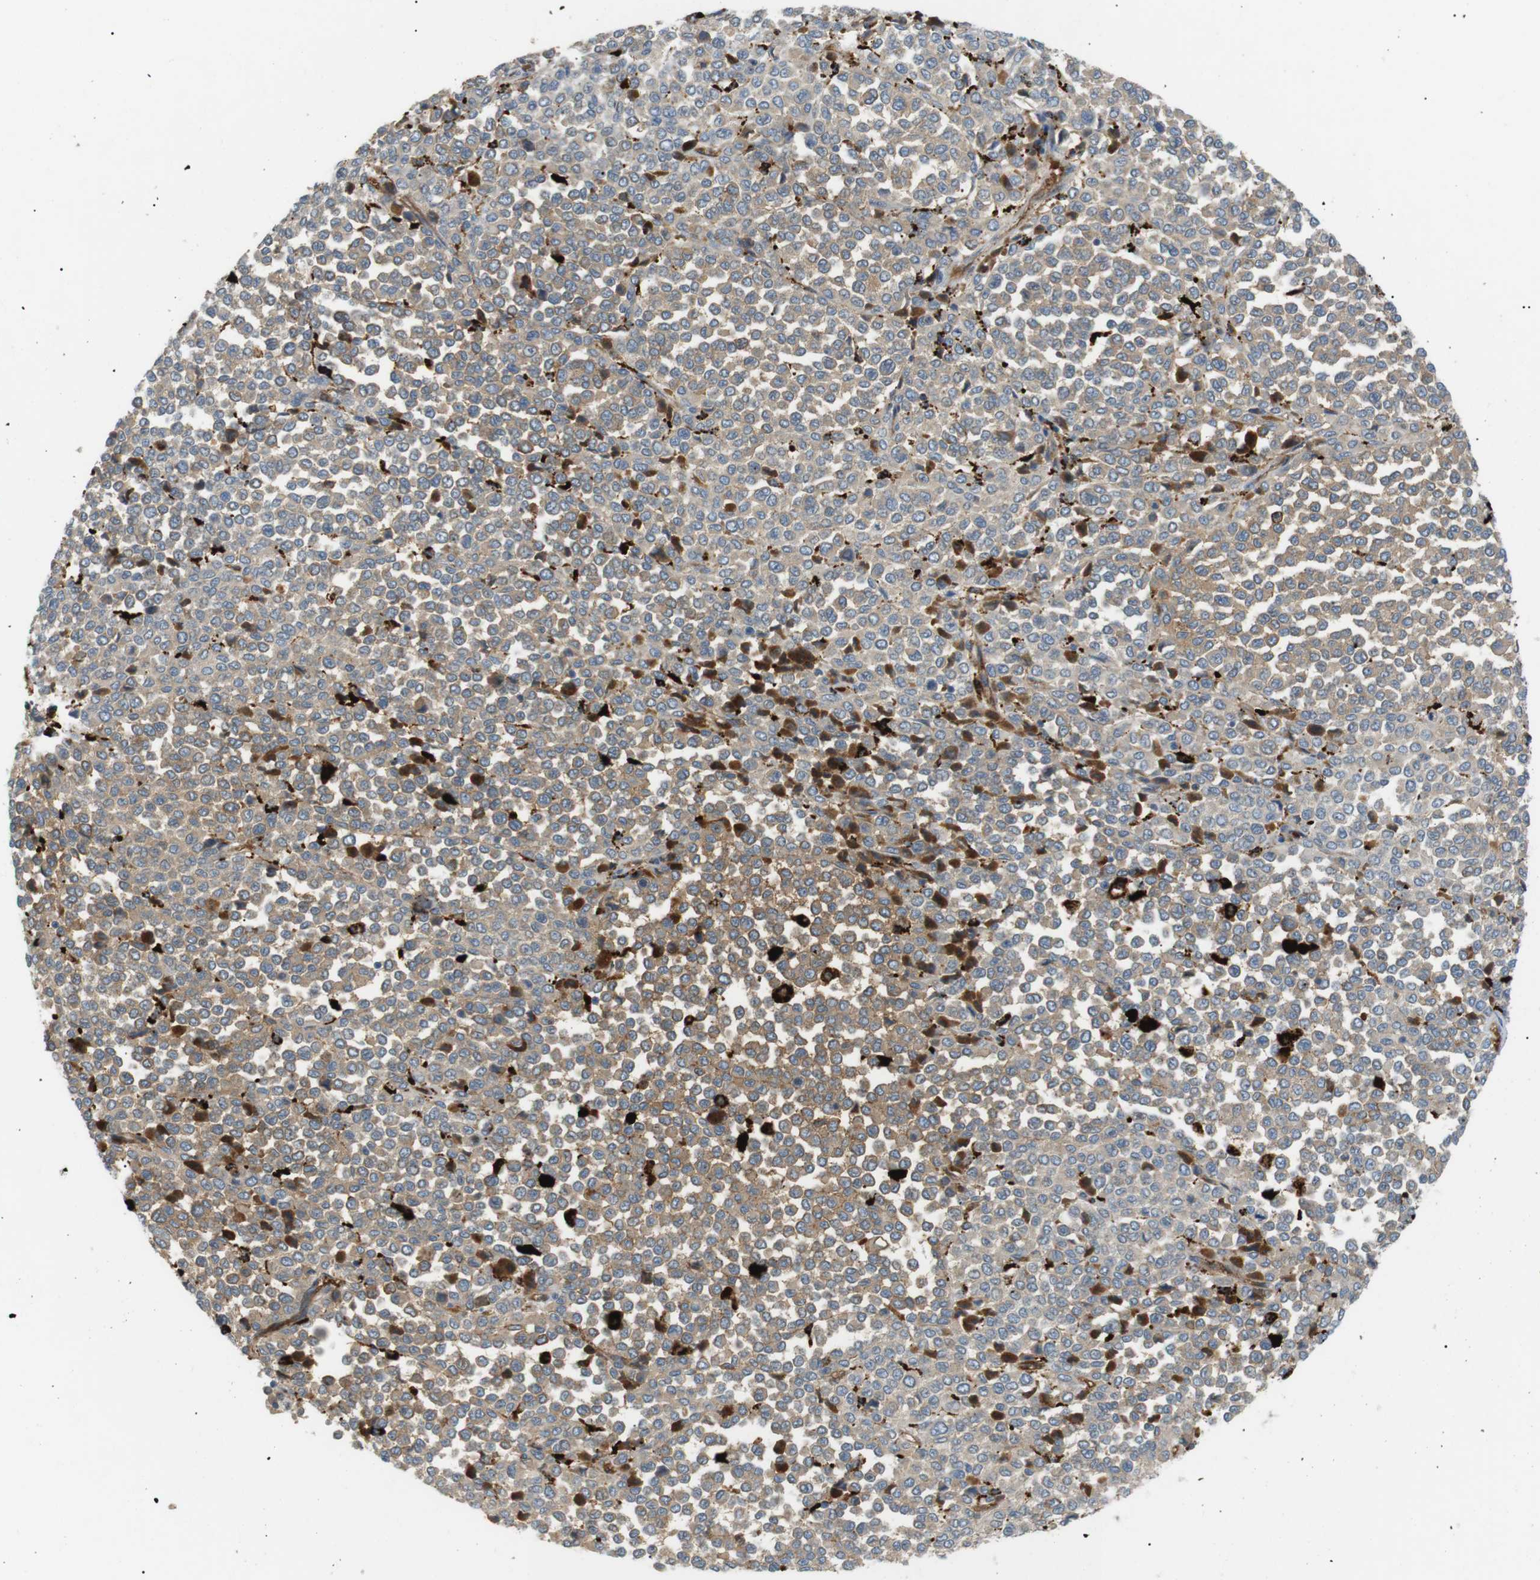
{"staining": {"intensity": "weak", "quantity": "25%-75%", "location": "cytoplasmic/membranous"}, "tissue": "melanoma", "cell_type": "Tumor cells", "image_type": "cancer", "snomed": [{"axis": "morphology", "description": "Malignant melanoma, Metastatic site"}, {"axis": "topography", "description": "Pancreas"}], "caption": "Weak cytoplasmic/membranous staining is seen in approximately 25%-75% of tumor cells in melanoma.", "gene": "B4GALNT2", "patient": {"sex": "female", "age": 30}}